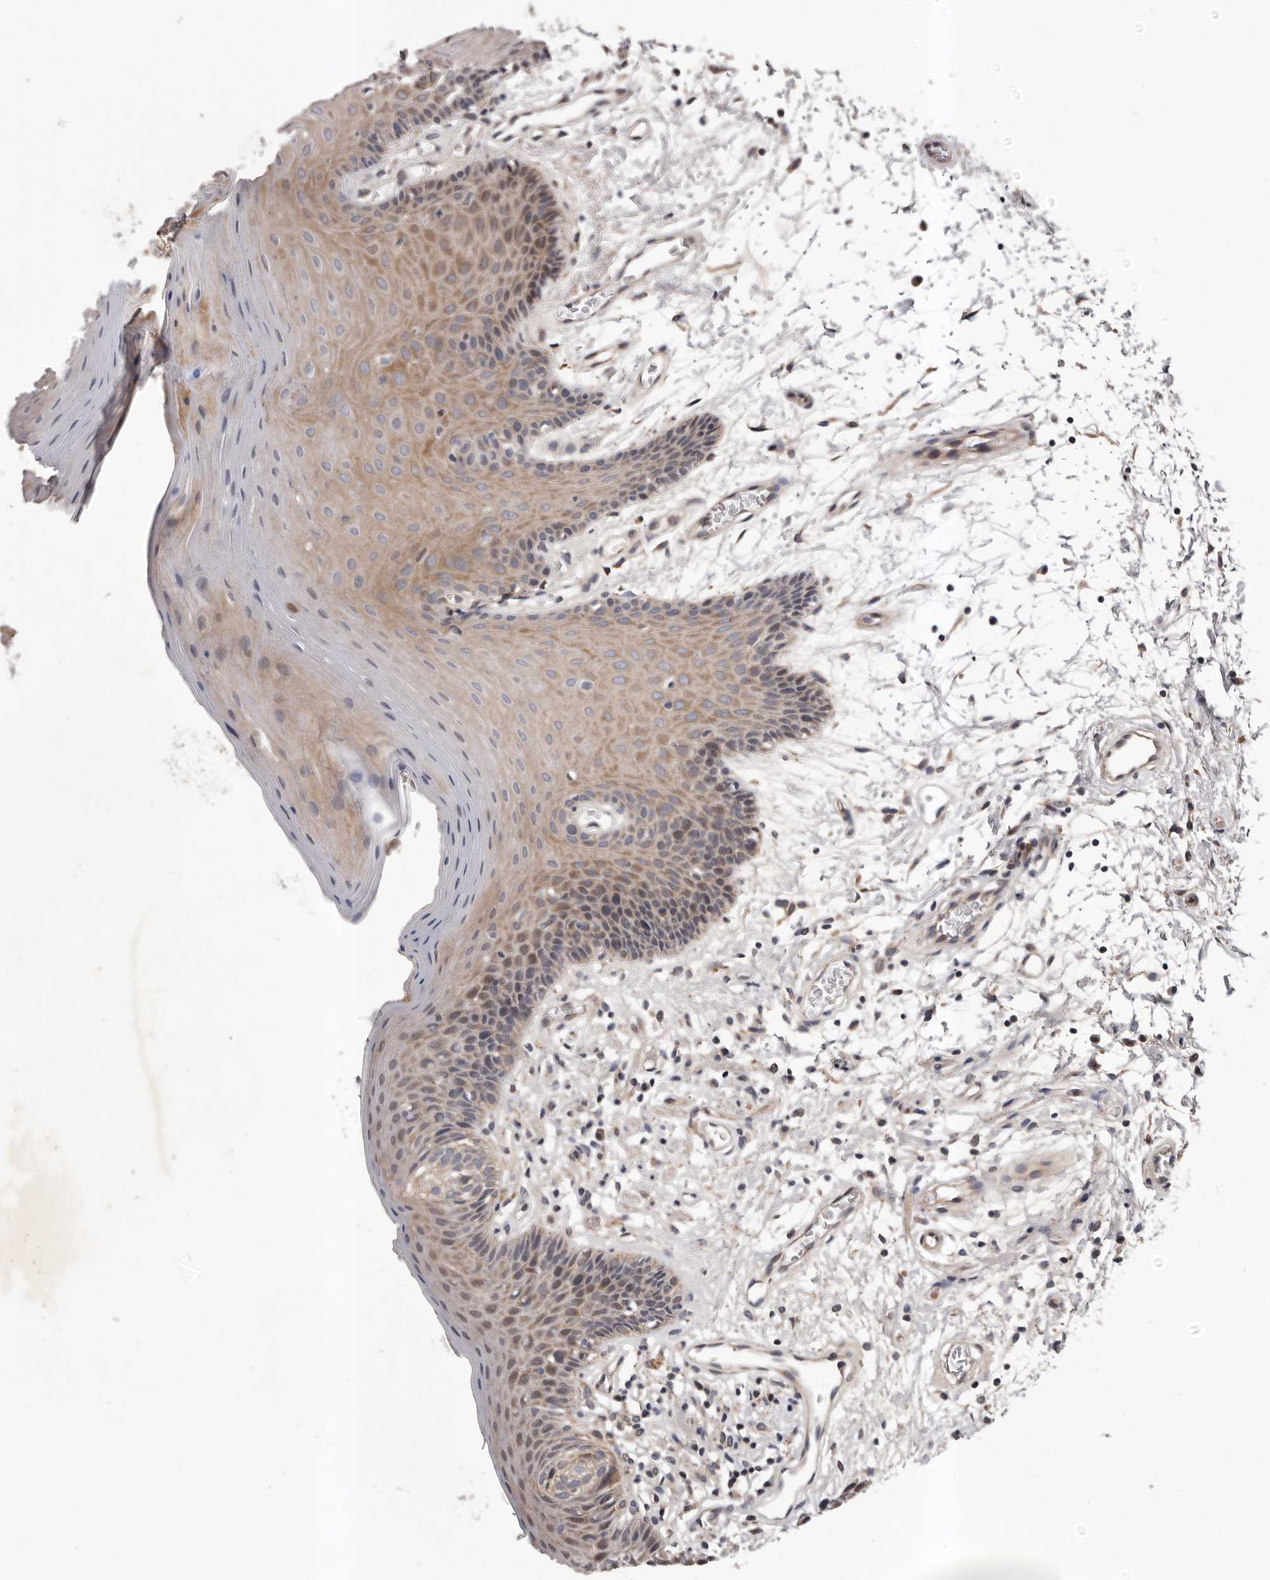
{"staining": {"intensity": "moderate", "quantity": "<25%", "location": "cytoplasmic/membranous"}, "tissue": "oral mucosa", "cell_type": "Squamous epithelial cells", "image_type": "normal", "snomed": [{"axis": "morphology", "description": "Normal tissue, NOS"}, {"axis": "morphology", "description": "Squamous cell carcinoma, NOS"}, {"axis": "topography", "description": "Skeletal muscle"}, {"axis": "topography", "description": "Oral tissue"}, {"axis": "topography", "description": "Salivary gland"}, {"axis": "topography", "description": "Head-Neck"}], "caption": "The immunohistochemical stain labels moderate cytoplasmic/membranous staining in squamous epithelial cells of benign oral mucosa.", "gene": "PRKD1", "patient": {"sex": "male", "age": 54}}